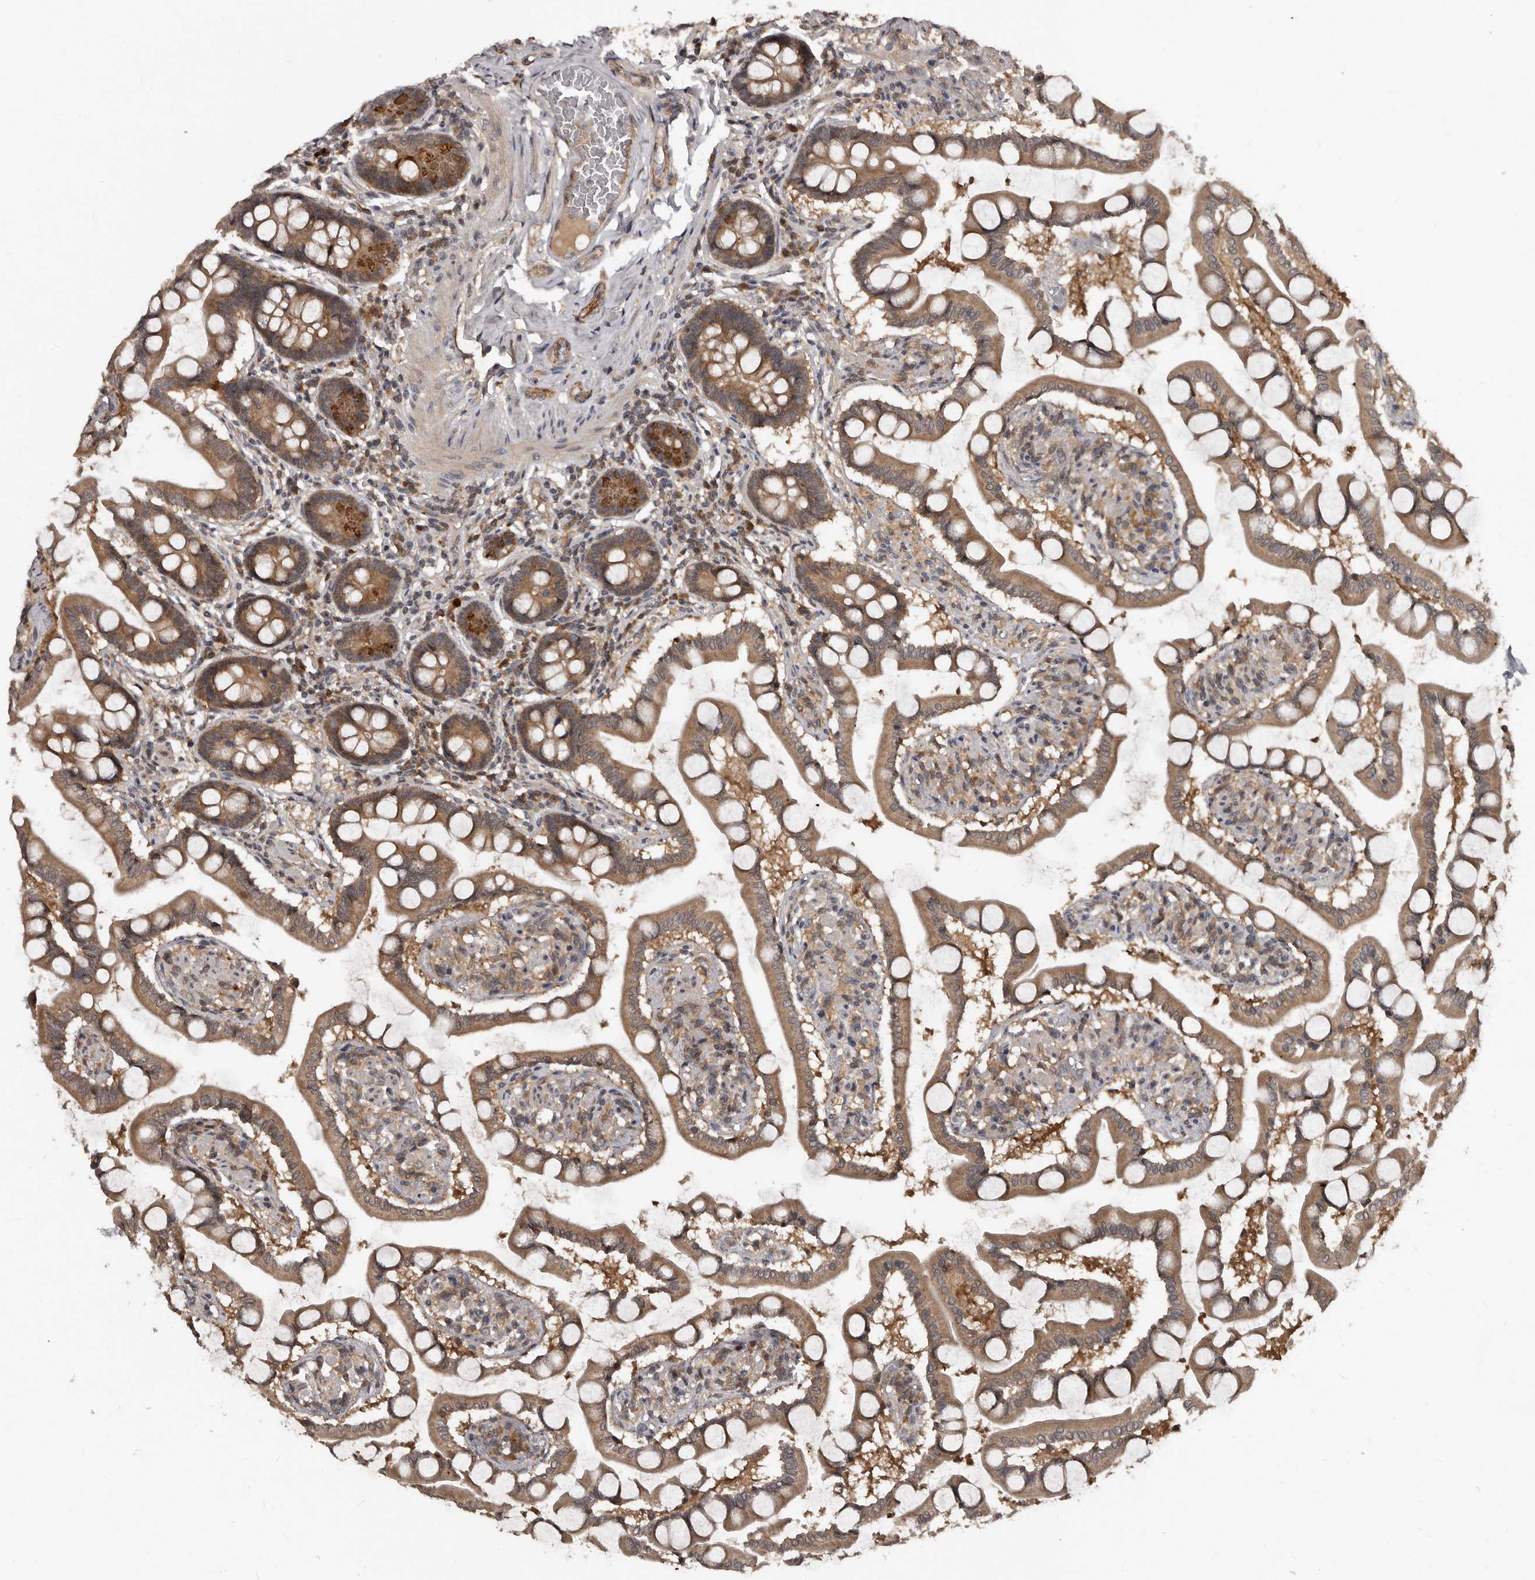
{"staining": {"intensity": "moderate", "quantity": ">75%", "location": "cytoplasmic/membranous"}, "tissue": "small intestine", "cell_type": "Glandular cells", "image_type": "normal", "snomed": [{"axis": "morphology", "description": "Normal tissue, NOS"}, {"axis": "topography", "description": "Small intestine"}], "caption": "Glandular cells demonstrate medium levels of moderate cytoplasmic/membranous expression in about >75% of cells in benign human small intestine. Nuclei are stained in blue.", "gene": "PMVK", "patient": {"sex": "male", "age": 41}}